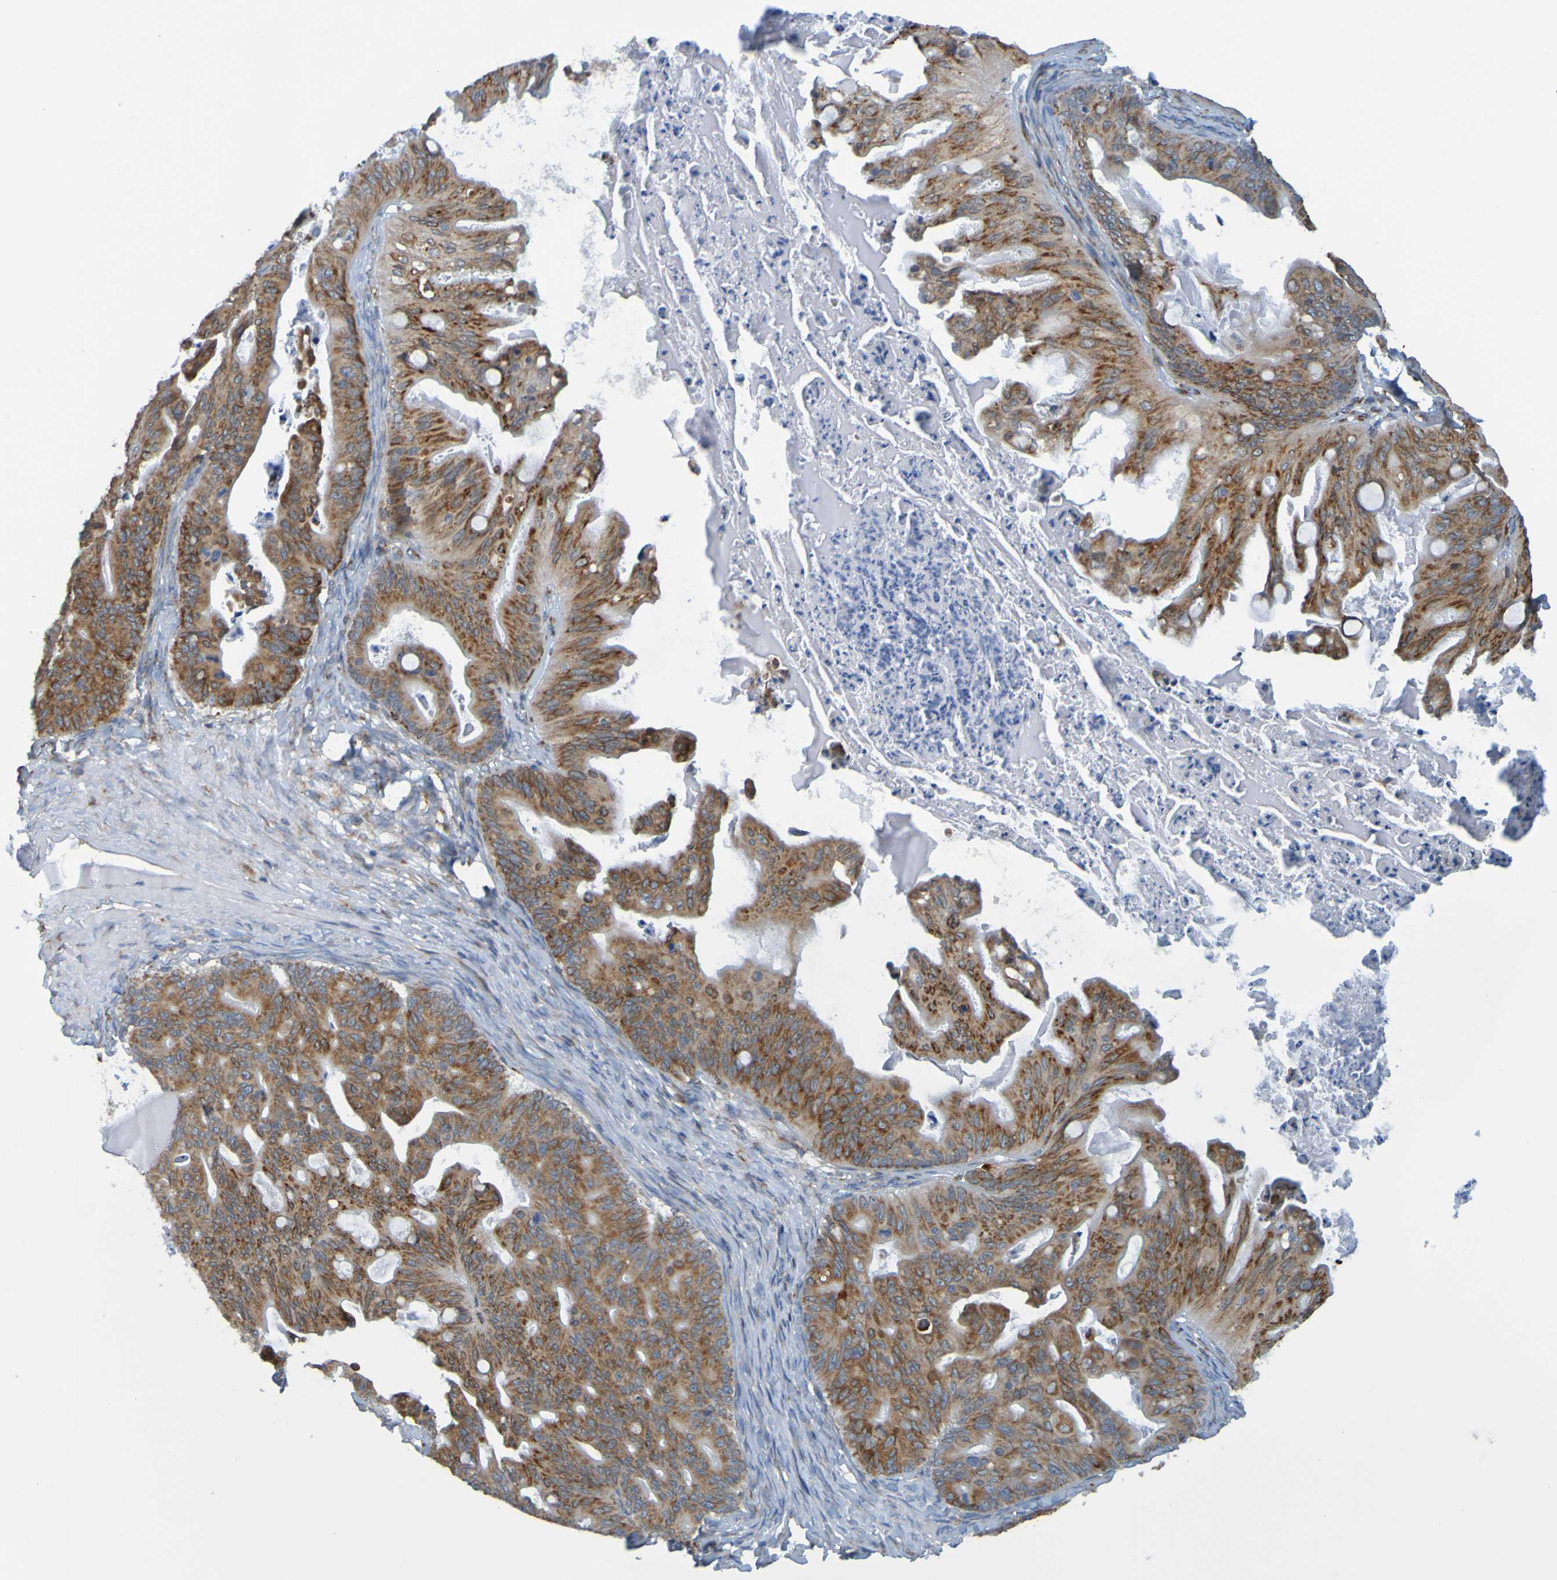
{"staining": {"intensity": "moderate", "quantity": ">75%", "location": "cytoplasmic/membranous"}, "tissue": "ovarian cancer", "cell_type": "Tumor cells", "image_type": "cancer", "snomed": [{"axis": "morphology", "description": "Cystadenocarcinoma, mucinous, NOS"}, {"axis": "topography", "description": "Ovary"}], "caption": "Protein expression analysis of human ovarian mucinous cystadenocarcinoma reveals moderate cytoplasmic/membranous positivity in about >75% of tumor cells.", "gene": "SSR1", "patient": {"sex": "female", "age": 37}}